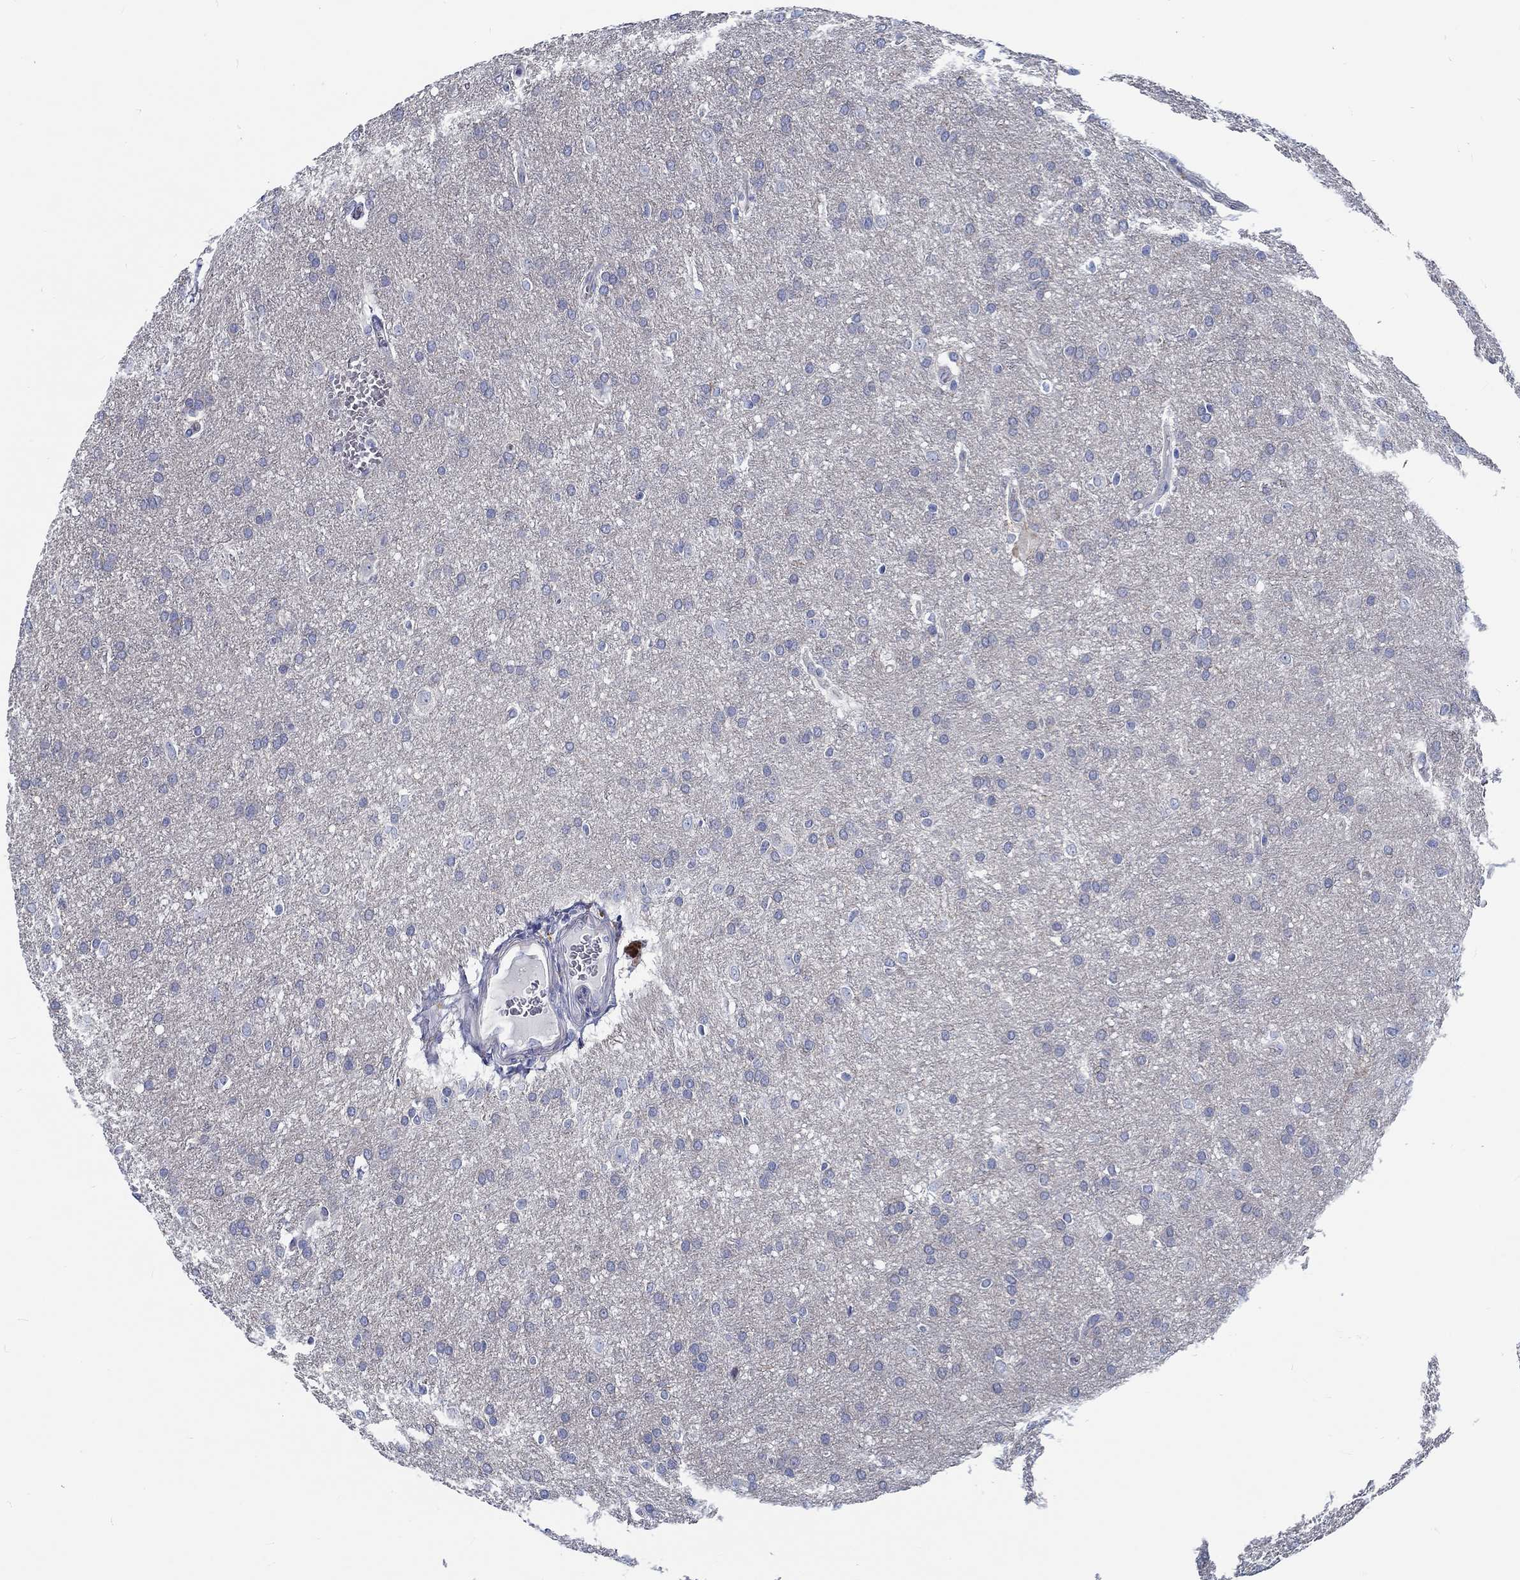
{"staining": {"intensity": "negative", "quantity": "none", "location": "none"}, "tissue": "glioma", "cell_type": "Tumor cells", "image_type": "cancer", "snomed": [{"axis": "morphology", "description": "Glioma, malignant, Low grade"}, {"axis": "topography", "description": "Brain"}], "caption": "Photomicrograph shows no significant protein expression in tumor cells of malignant glioma (low-grade). The staining is performed using DAB brown chromogen with nuclei counter-stained in using hematoxylin.", "gene": "MYBPC1", "patient": {"sex": "female", "age": 32}}